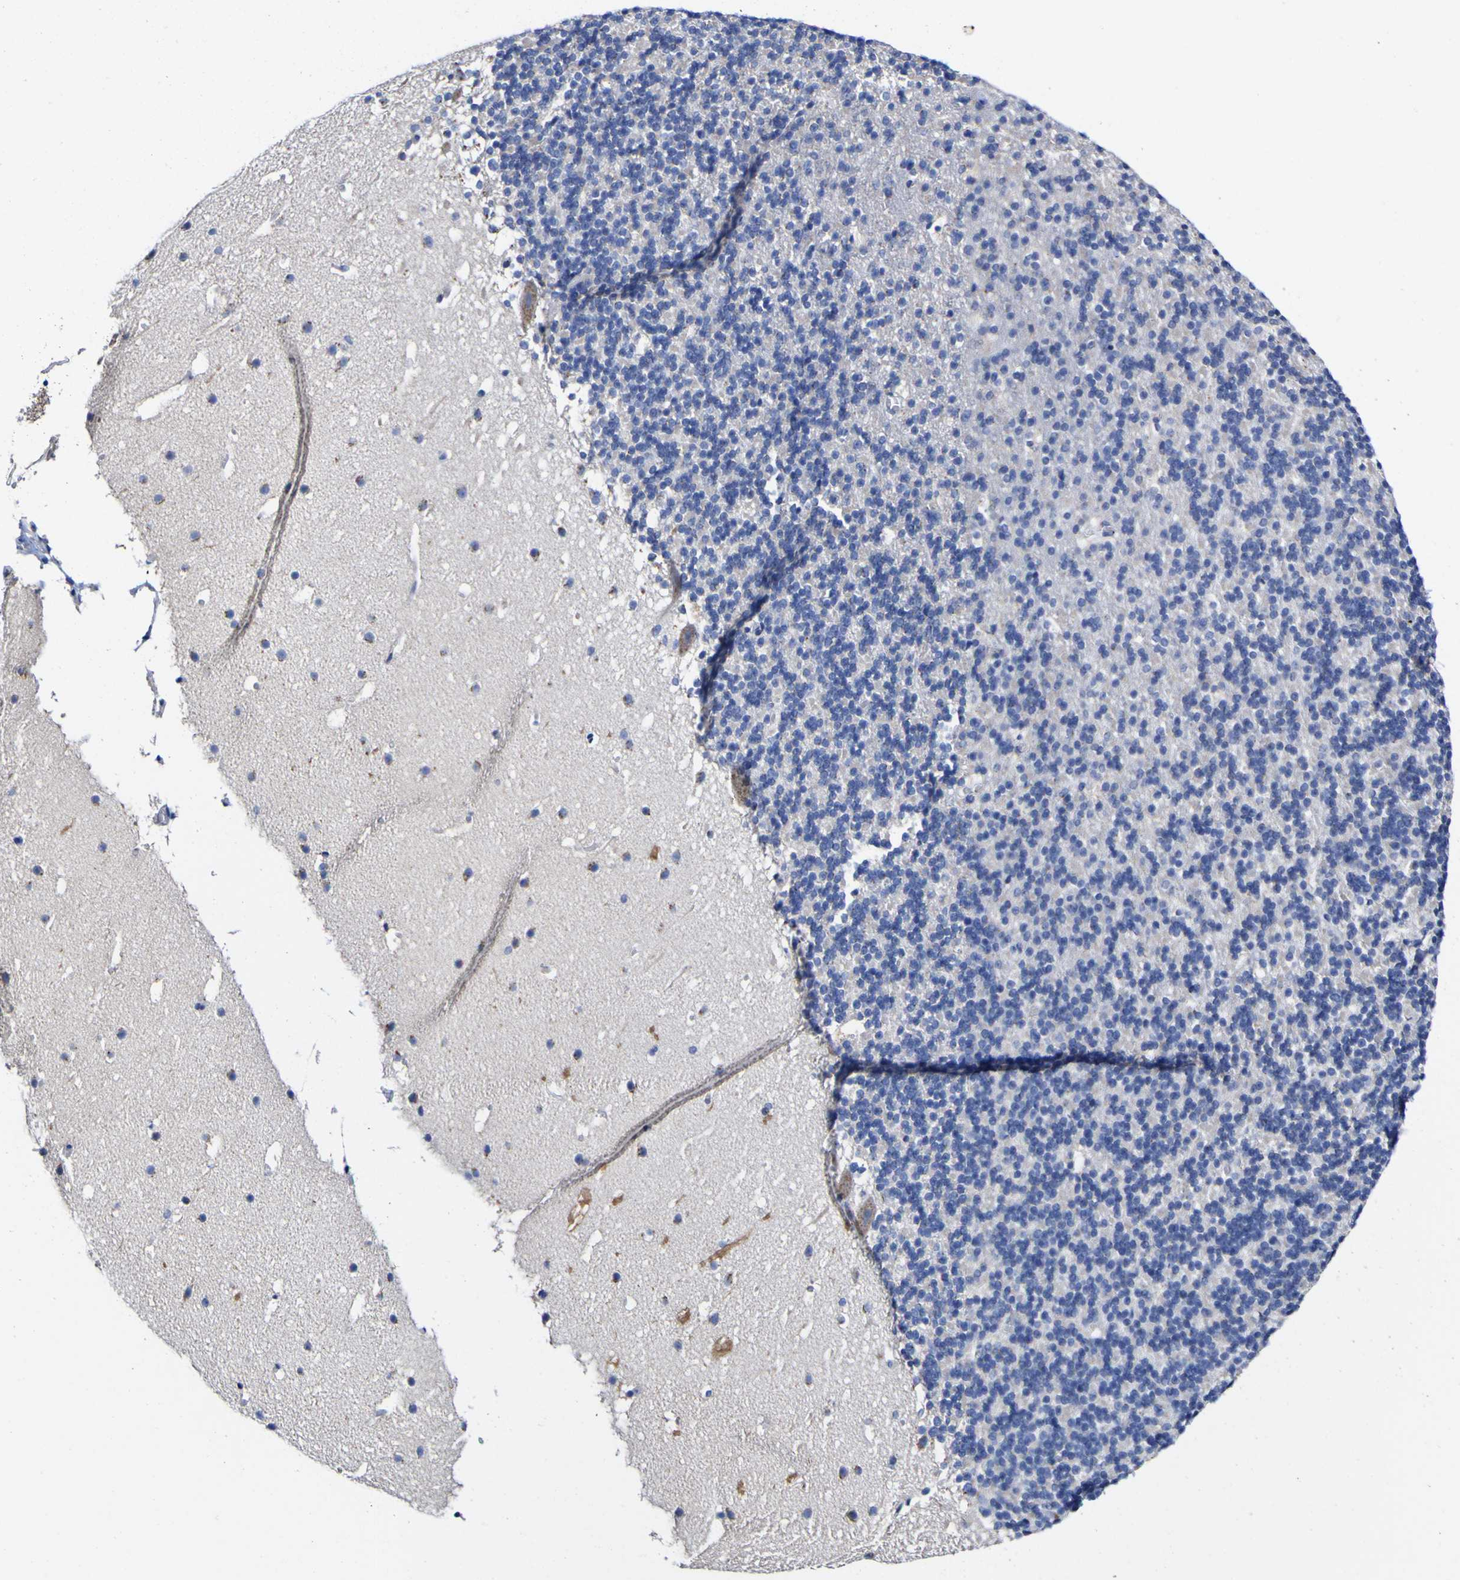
{"staining": {"intensity": "negative", "quantity": "none", "location": "none"}, "tissue": "cerebellum", "cell_type": "Cells in granular layer", "image_type": "normal", "snomed": [{"axis": "morphology", "description": "Normal tissue, NOS"}, {"axis": "topography", "description": "Cerebellum"}], "caption": "Immunohistochemistry (IHC) image of benign cerebellum stained for a protein (brown), which displays no expression in cells in granular layer. (DAB immunohistochemistry (IHC), high magnification).", "gene": "GOLM1", "patient": {"sex": "male", "age": 45}}